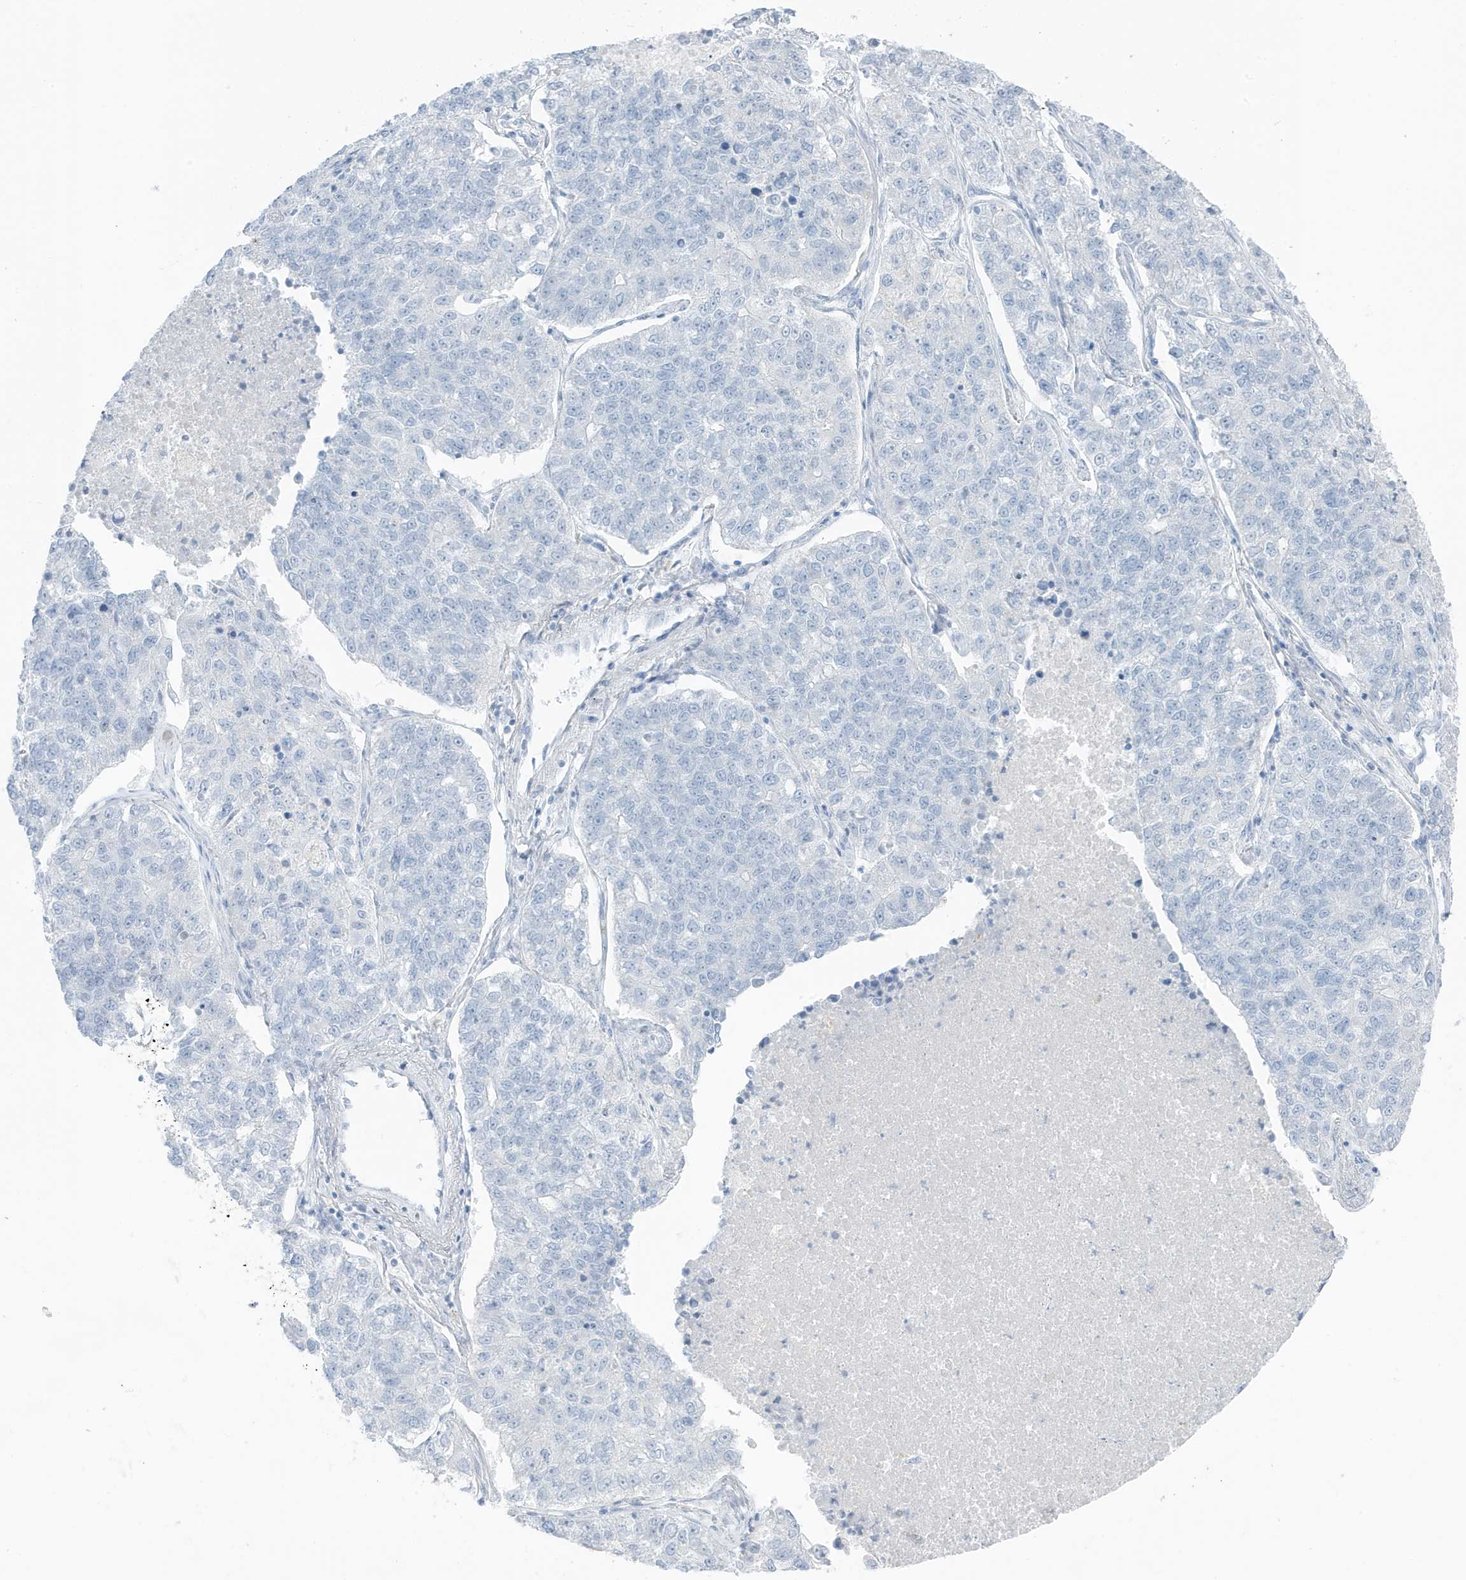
{"staining": {"intensity": "negative", "quantity": "none", "location": "none"}, "tissue": "lung cancer", "cell_type": "Tumor cells", "image_type": "cancer", "snomed": [{"axis": "morphology", "description": "Adenocarcinoma, NOS"}, {"axis": "topography", "description": "Lung"}], "caption": "DAB immunohistochemical staining of lung cancer demonstrates no significant staining in tumor cells. (DAB (3,3'-diaminobenzidine) IHC visualized using brightfield microscopy, high magnification).", "gene": "ZFP64", "patient": {"sex": "male", "age": 49}}